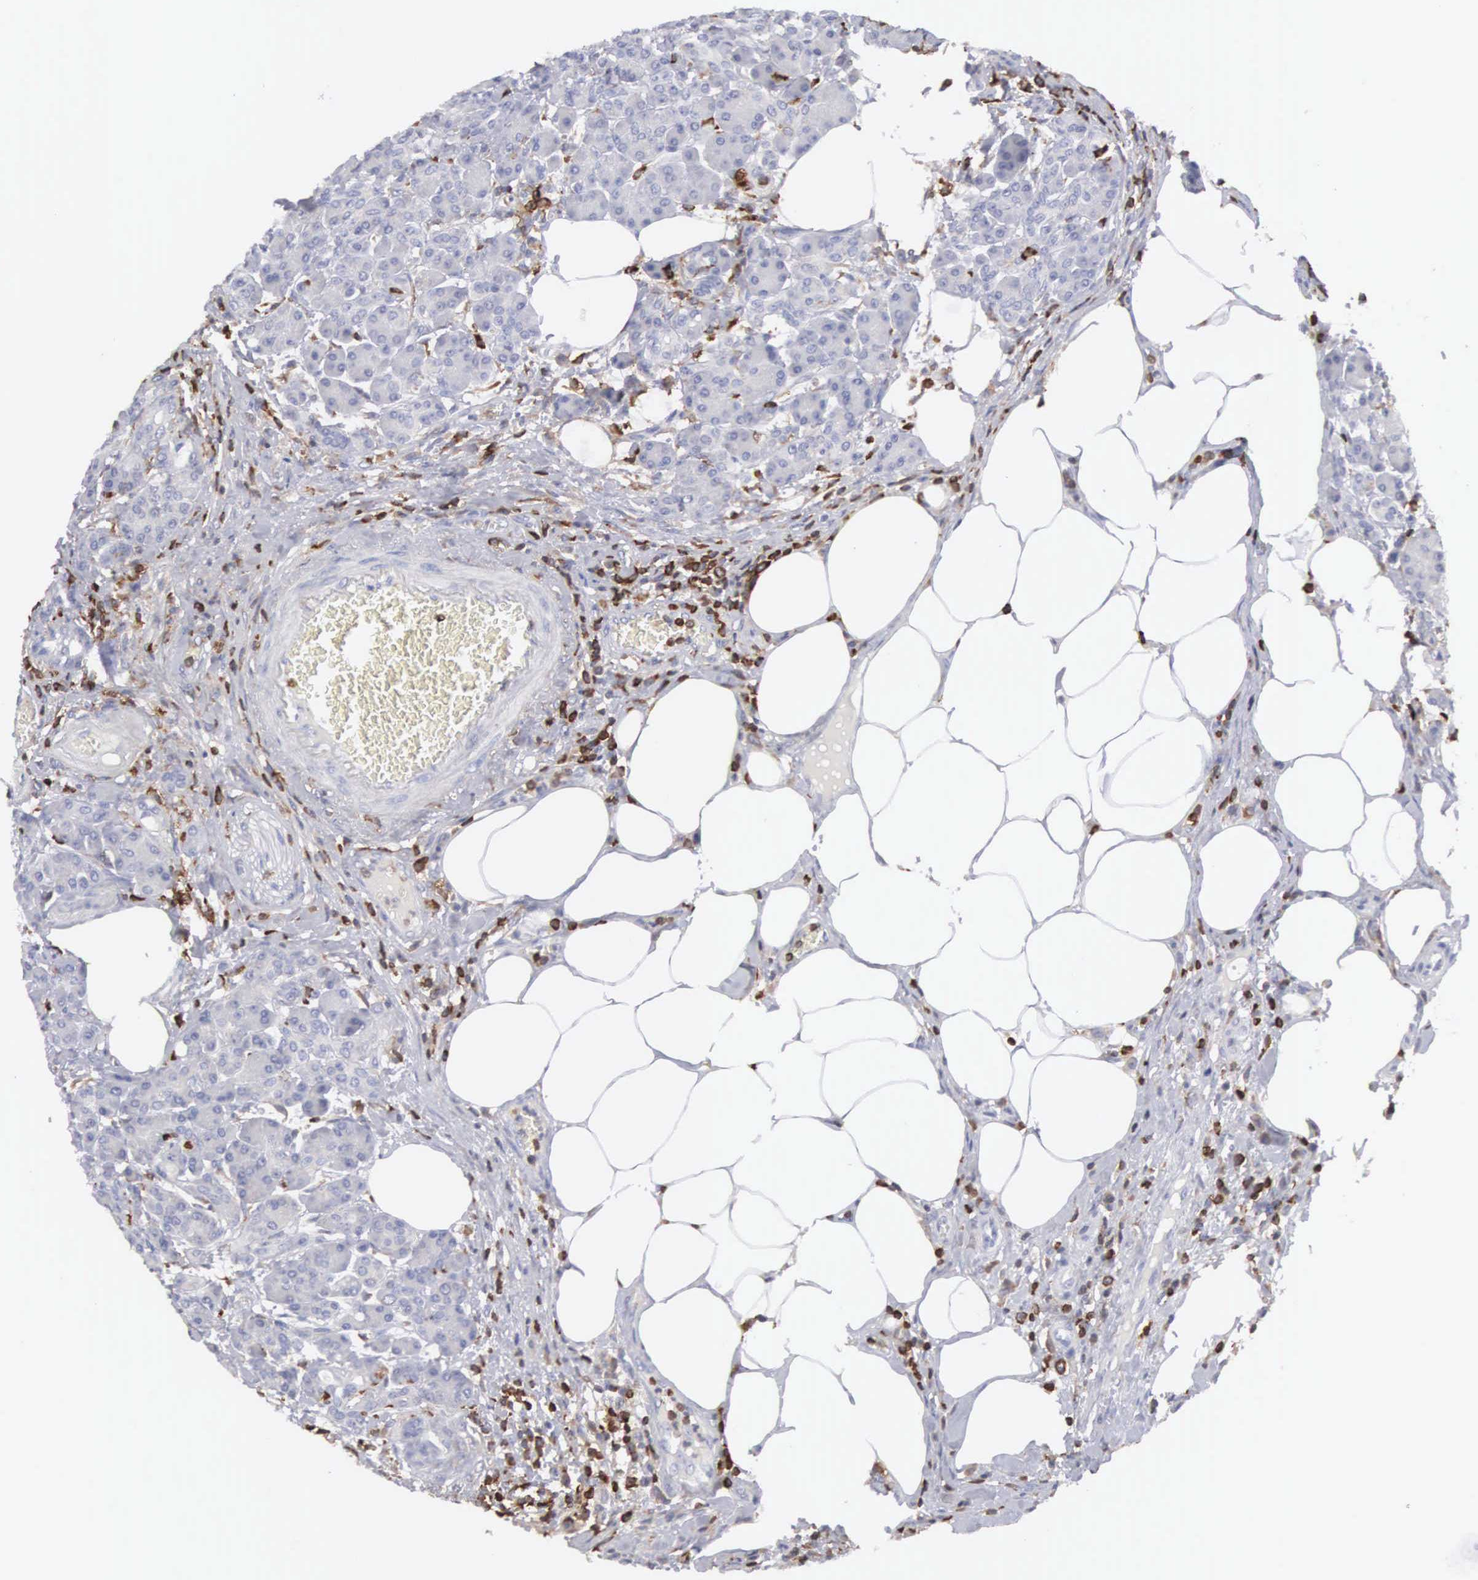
{"staining": {"intensity": "negative", "quantity": "none", "location": "none"}, "tissue": "pancreas", "cell_type": "Exocrine glandular cells", "image_type": "normal", "snomed": [{"axis": "morphology", "description": "Normal tissue, NOS"}, {"axis": "topography", "description": "Pancreas"}], "caption": "The photomicrograph exhibits no staining of exocrine glandular cells in benign pancreas. The staining was performed using DAB (3,3'-diaminobenzidine) to visualize the protein expression in brown, while the nuclei were stained in blue with hematoxylin (Magnification: 20x).", "gene": "ENSG00000285304", "patient": {"sex": "female", "age": 73}}